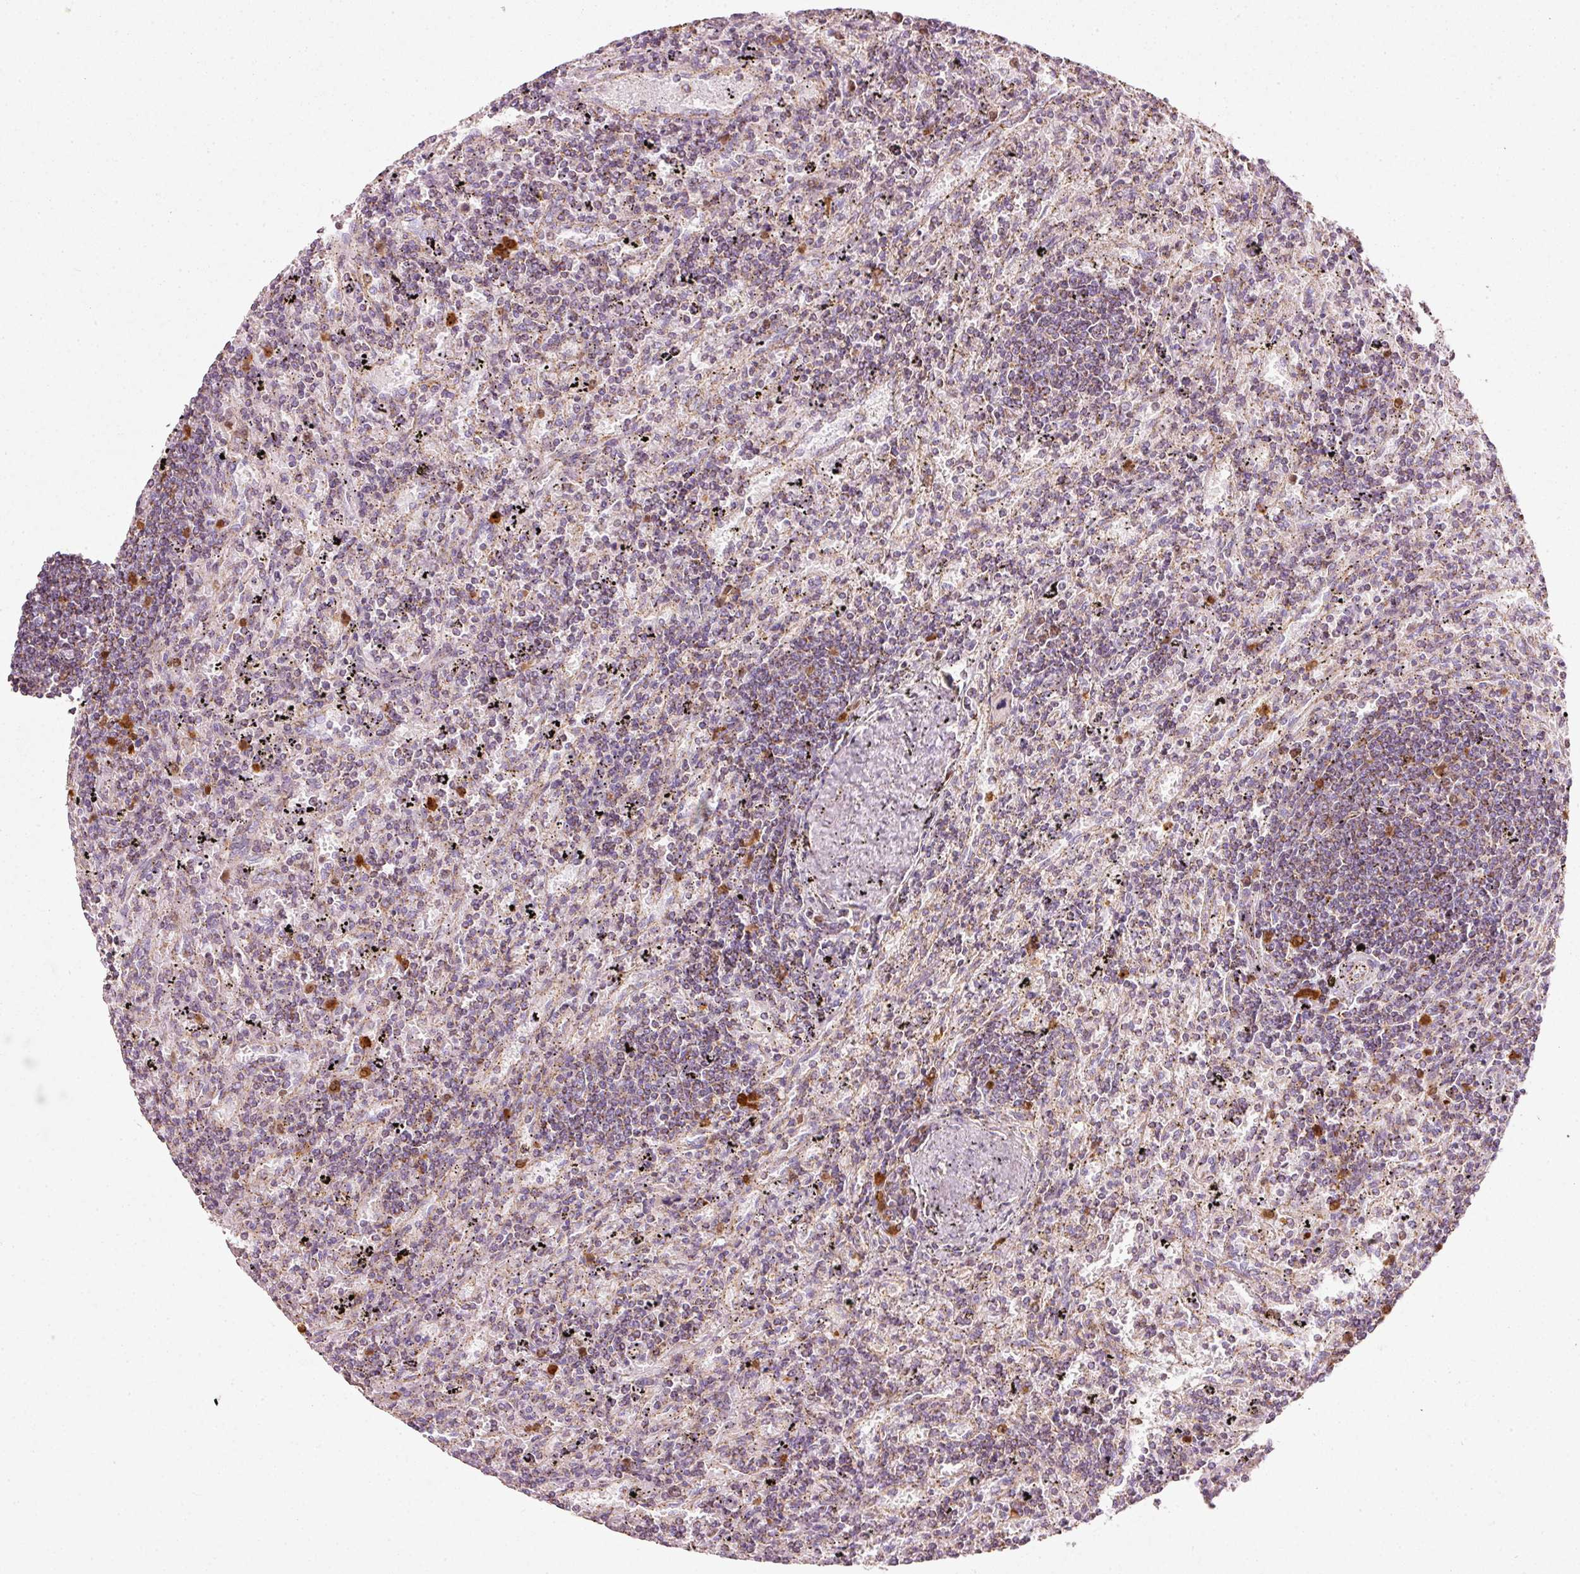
{"staining": {"intensity": "moderate", "quantity": "25%-75%", "location": "nuclear"}, "tissue": "lymphoma", "cell_type": "Tumor cells", "image_type": "cancer", "snomed": [{"axis": "morphology", "description": "Malignant lymphoma, non-Hodgkin's type, Low grade"}, {"axis": "topography", "description": "Spleen"}], "caption": "Low-grade malignant lymphoma, non-Hodgkin's type stained for a protein shows moderate nuclear positivity in tumor cells. (DAB (3,3'-diaminobenzidine) IHC, brown staining for protein, blue staining for nuclei).", "gene": "DUT", "patient": {"sex": "male", "age": 76}}